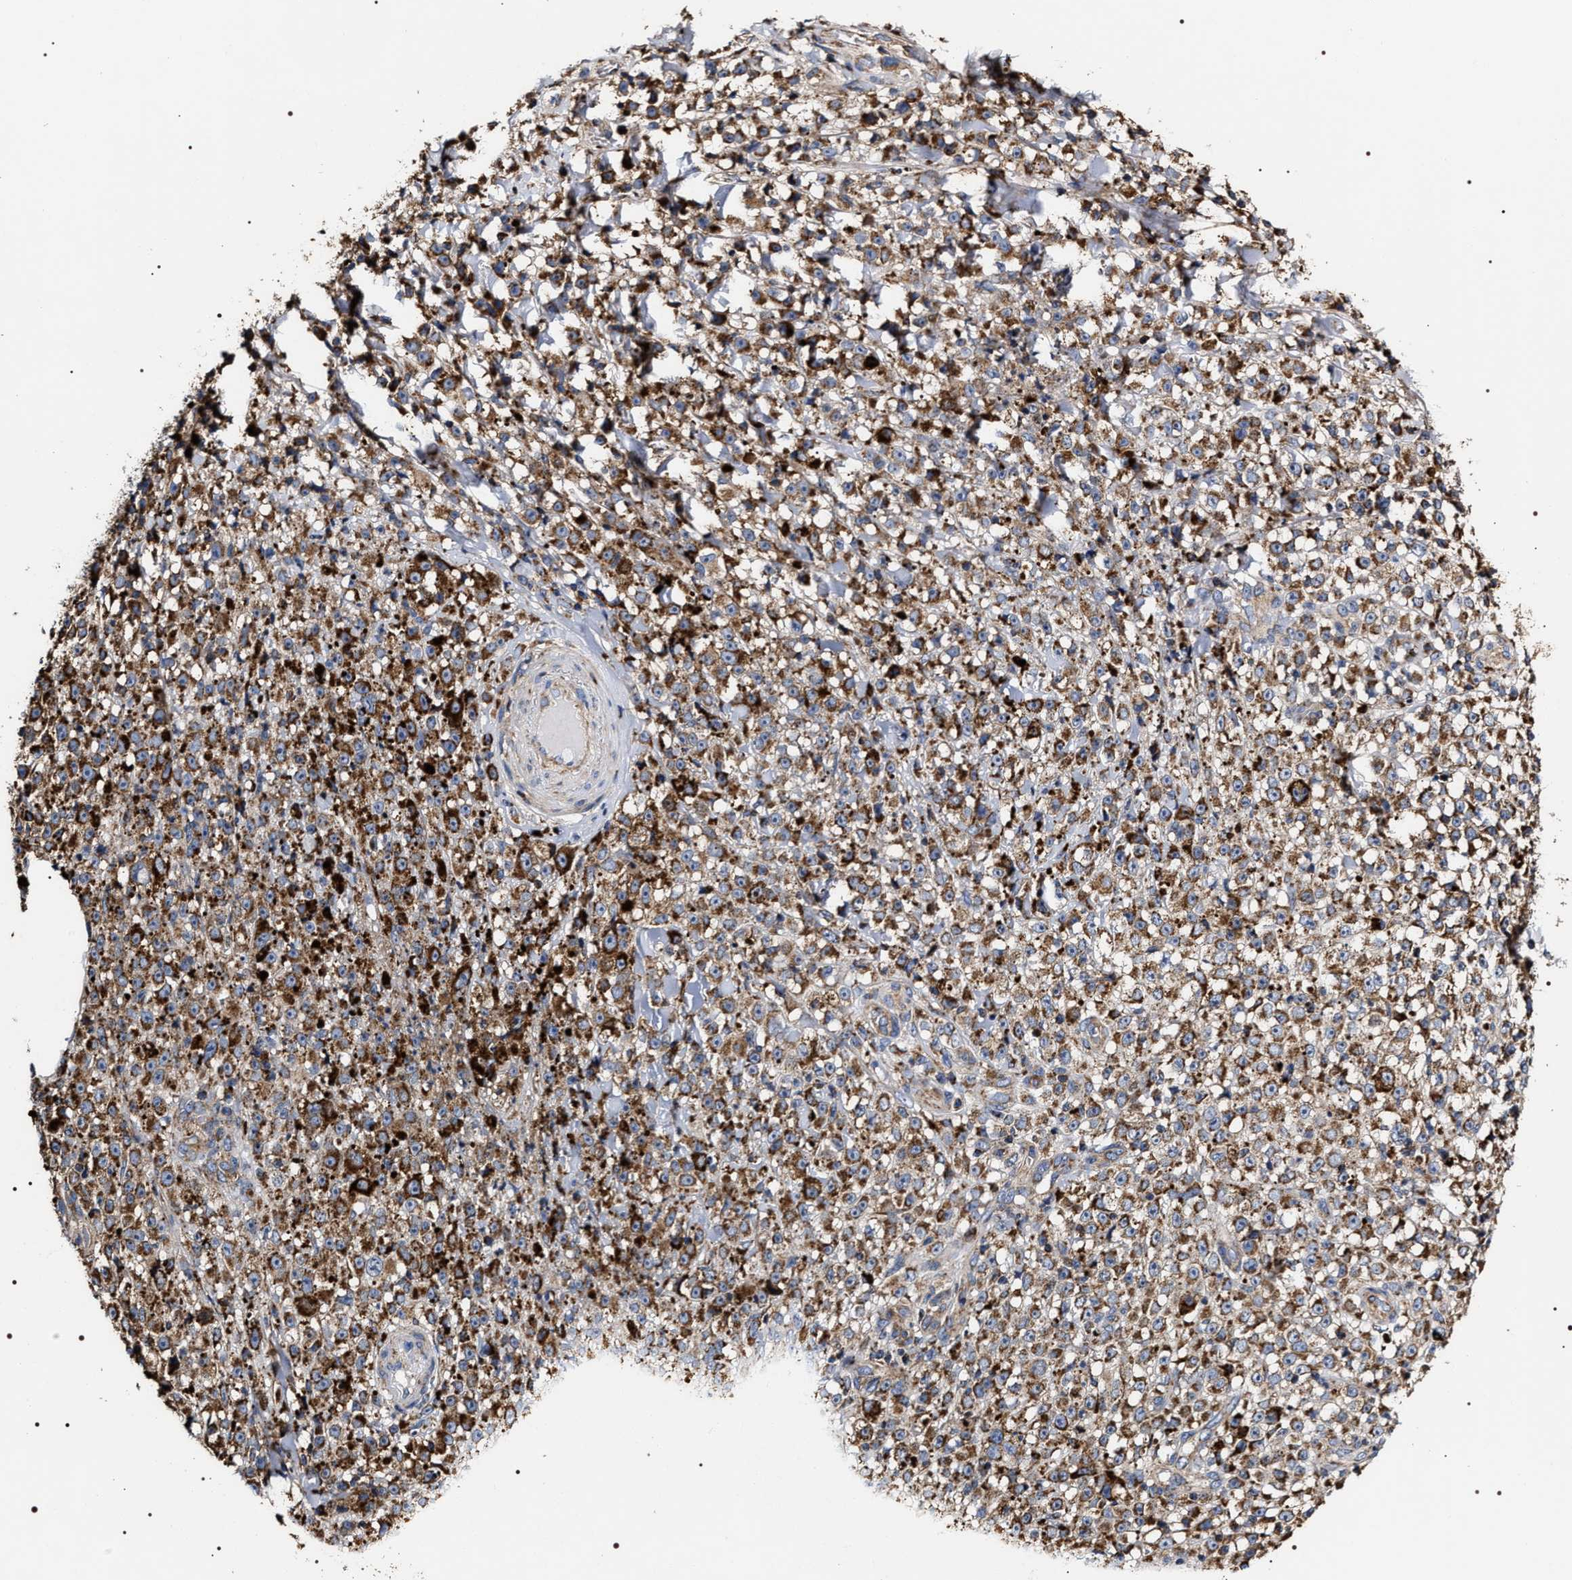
{"staining": {"intensity": "strong", "quantity": ">75%", "location": "cytoplasmic/membranous"}, "tissue": "melanoma", "cell_type": "Tumor cells", "image_type": "cancer", "snomed": [{"axis": "morphology", "description": "Malignant melanoma, NOS"}, {"axis": "topography", "description": "Skin"}], "caption": "Strong cytoplasmic/membranous positivity for a protein is appreciated in approximately >75% of tumor cells of malignant melanoma using immunohistochemistry.", "gene": "COG5", "patient": {"sex": "female", "age": 82}}